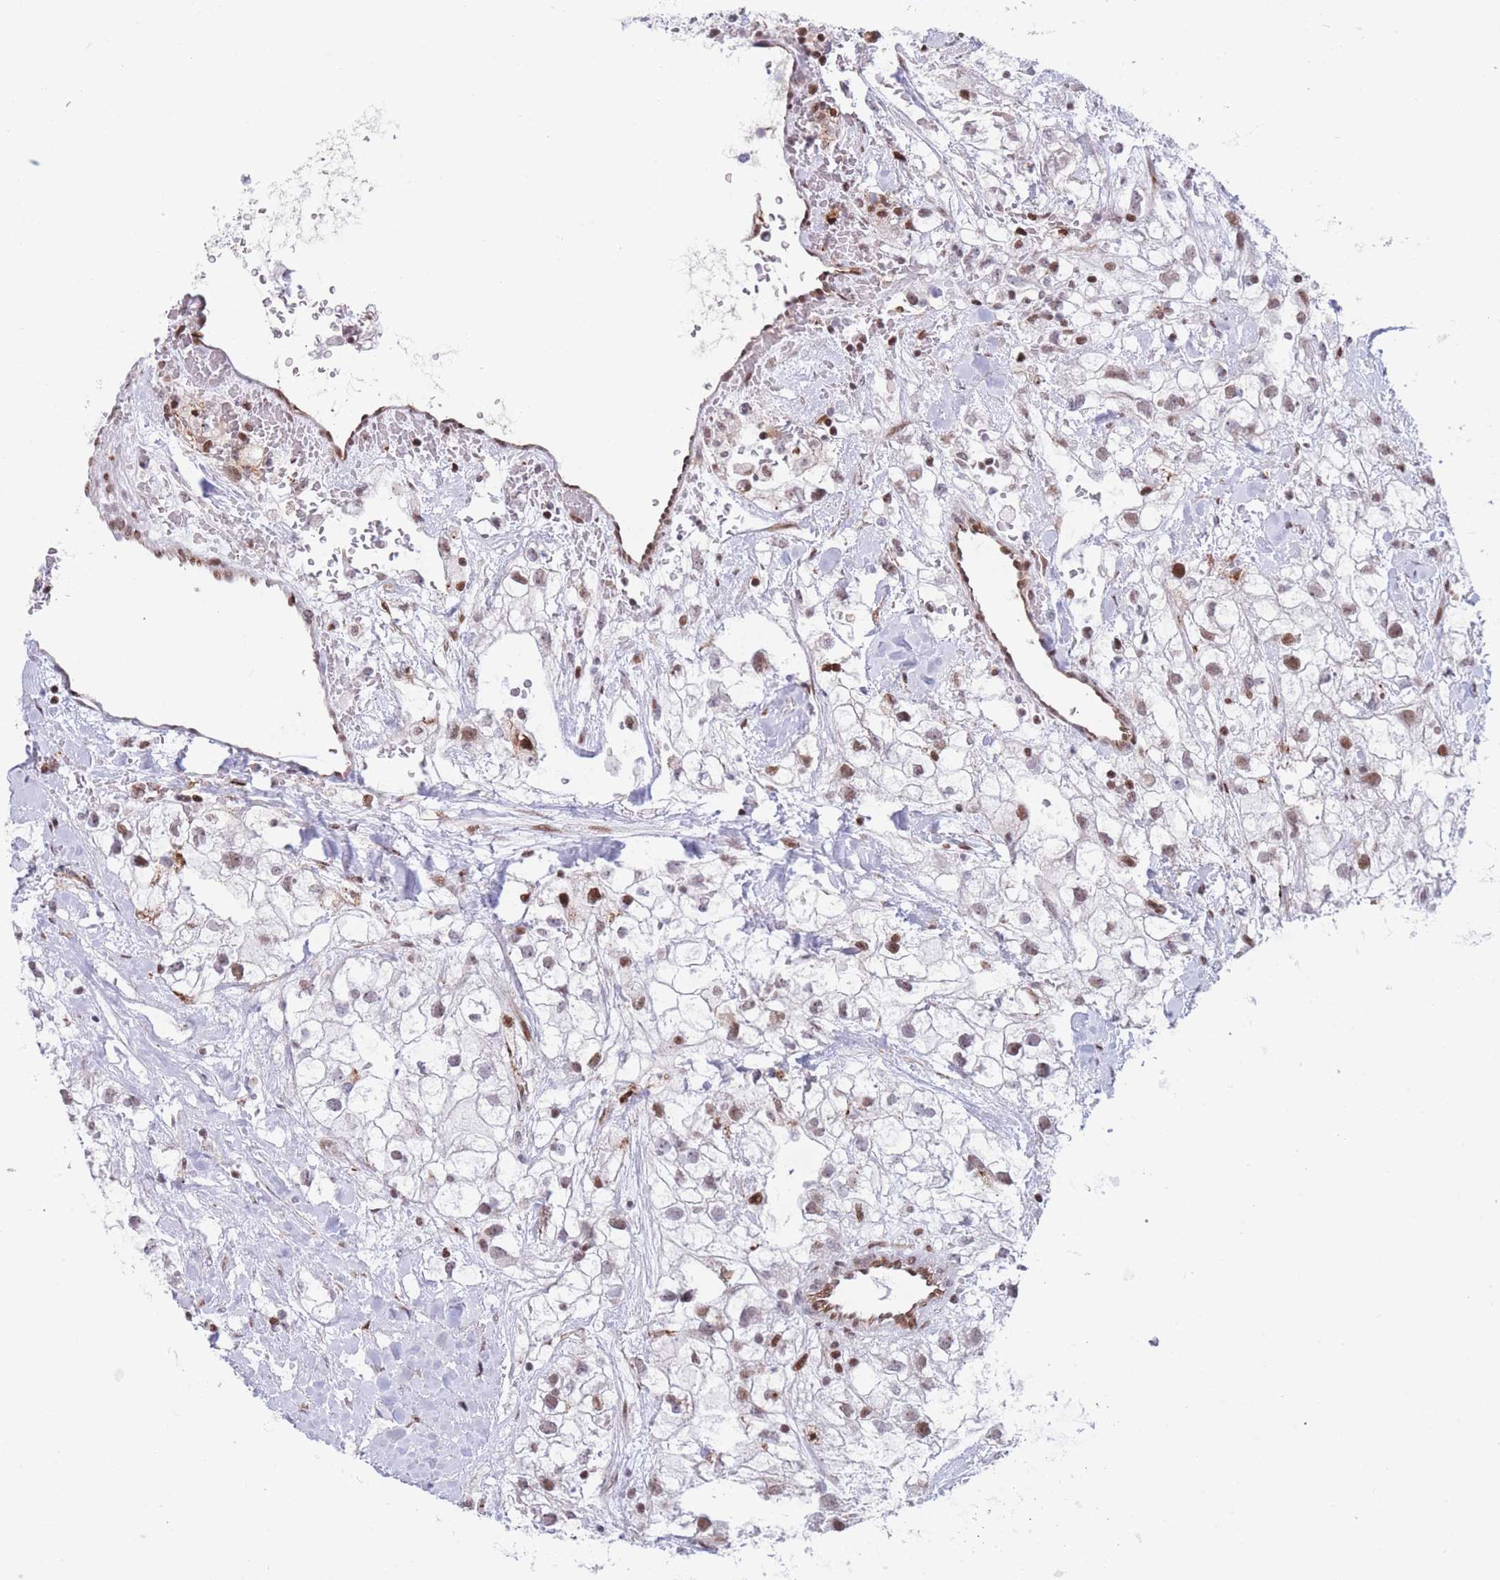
{"staining": {"intensity": "weak", "quantity": ">75%", "location": "nuclear"}, "tissue": "renal cancer", "cell_type": "Tumor cells", "image_type": "cancer", "snomed": [{"axis": "morphology", "description": "Adenocarcinoma, NOS"}, {"axis": "topography", "description": "Kidney"}], "caption": "Immunohistochemical staining of renal adenocarcinoma reveals low levels of weak nuclear protein positivity in approximately >75% of tumor cells. (DAB IHC with brightfield microscopy, high magnification).", "gene": "DNAJC3", "patient": {"sex": "male", "age": 59}}